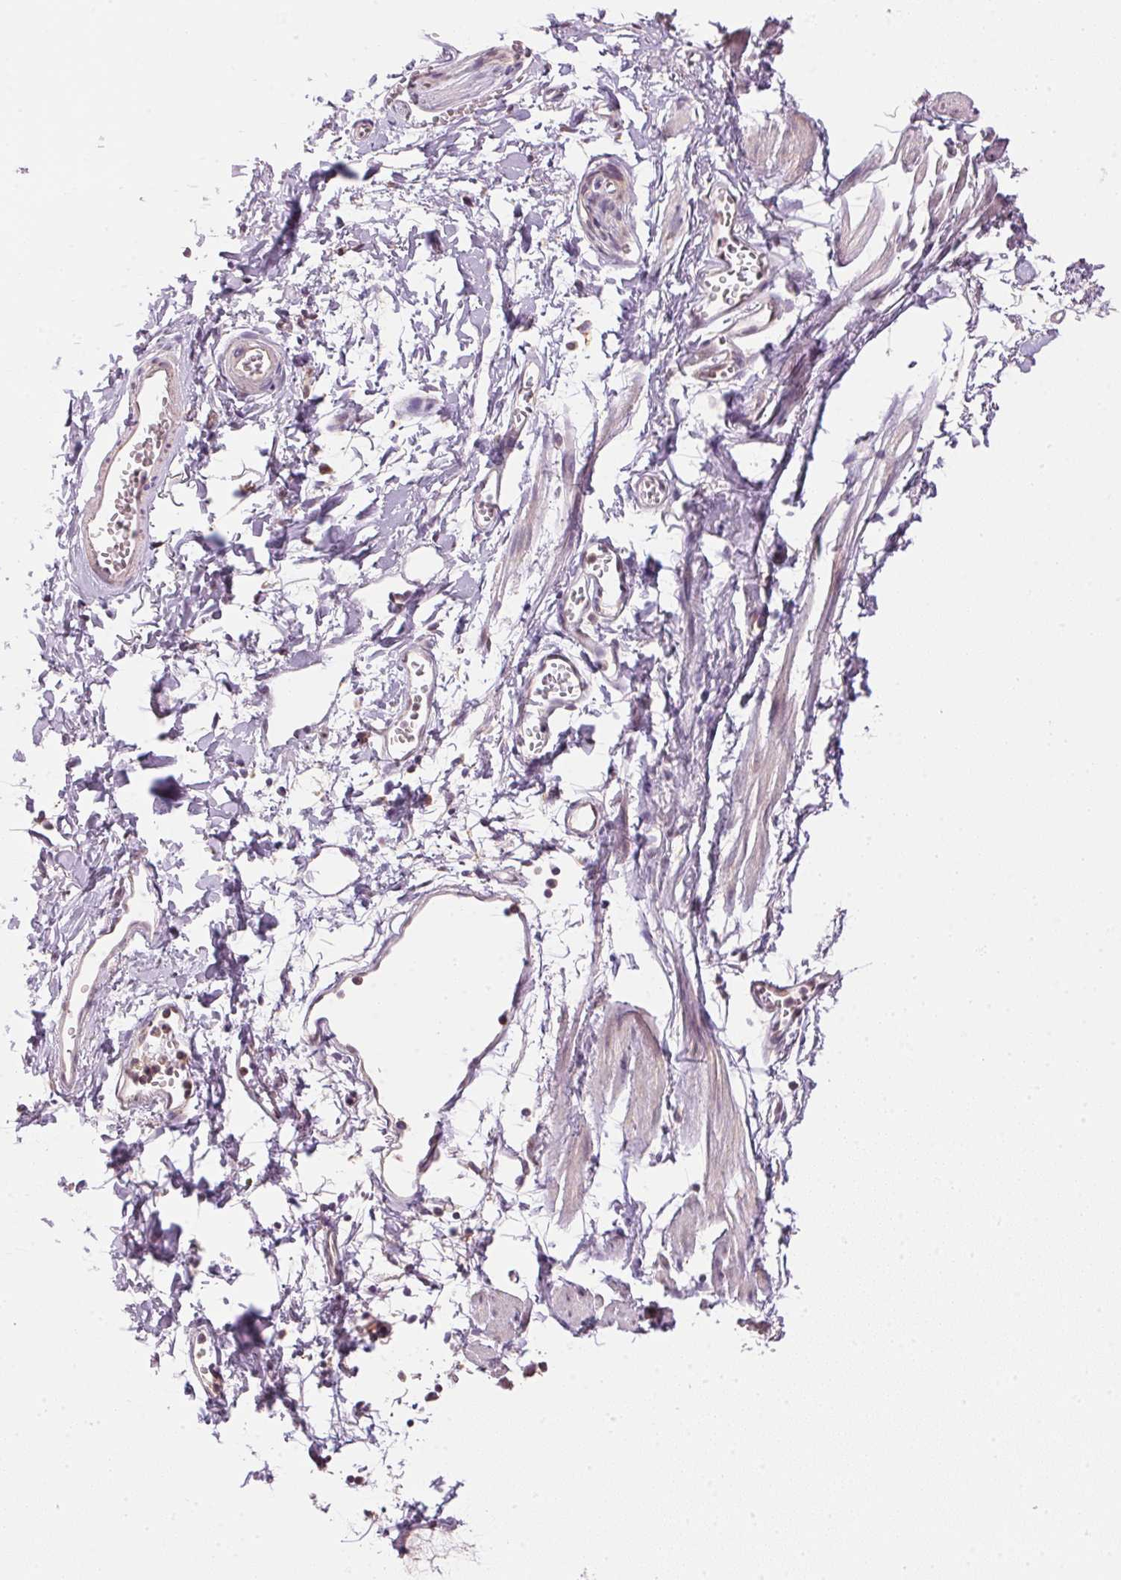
{"staining": {"intensity": "moderate", "quantity": ">75%", "location": "cytoplasmic/membranous"}, "tissue": "bronchus", "cell_type": "Respiratory epithelial cells", "image_type": "normal", "snomed": [{"axis": "morphology", "description": "Normal tissue, NOS"}, {"axis": "topography", "description": "Cartilage tissue"}, {"axis": "topography", "description": "Bronchus"}], "caption": "This histopathology image shows unremarkable bronchus stained with IHC to label a protein in brown. The cytoplasmic/membranous of respiratory epithelial cells show moderate positivity for the protein. Nuclei are counter-stained blue.", "gene": "SC5D", "patient": {"sex": "female", "age": 59}}